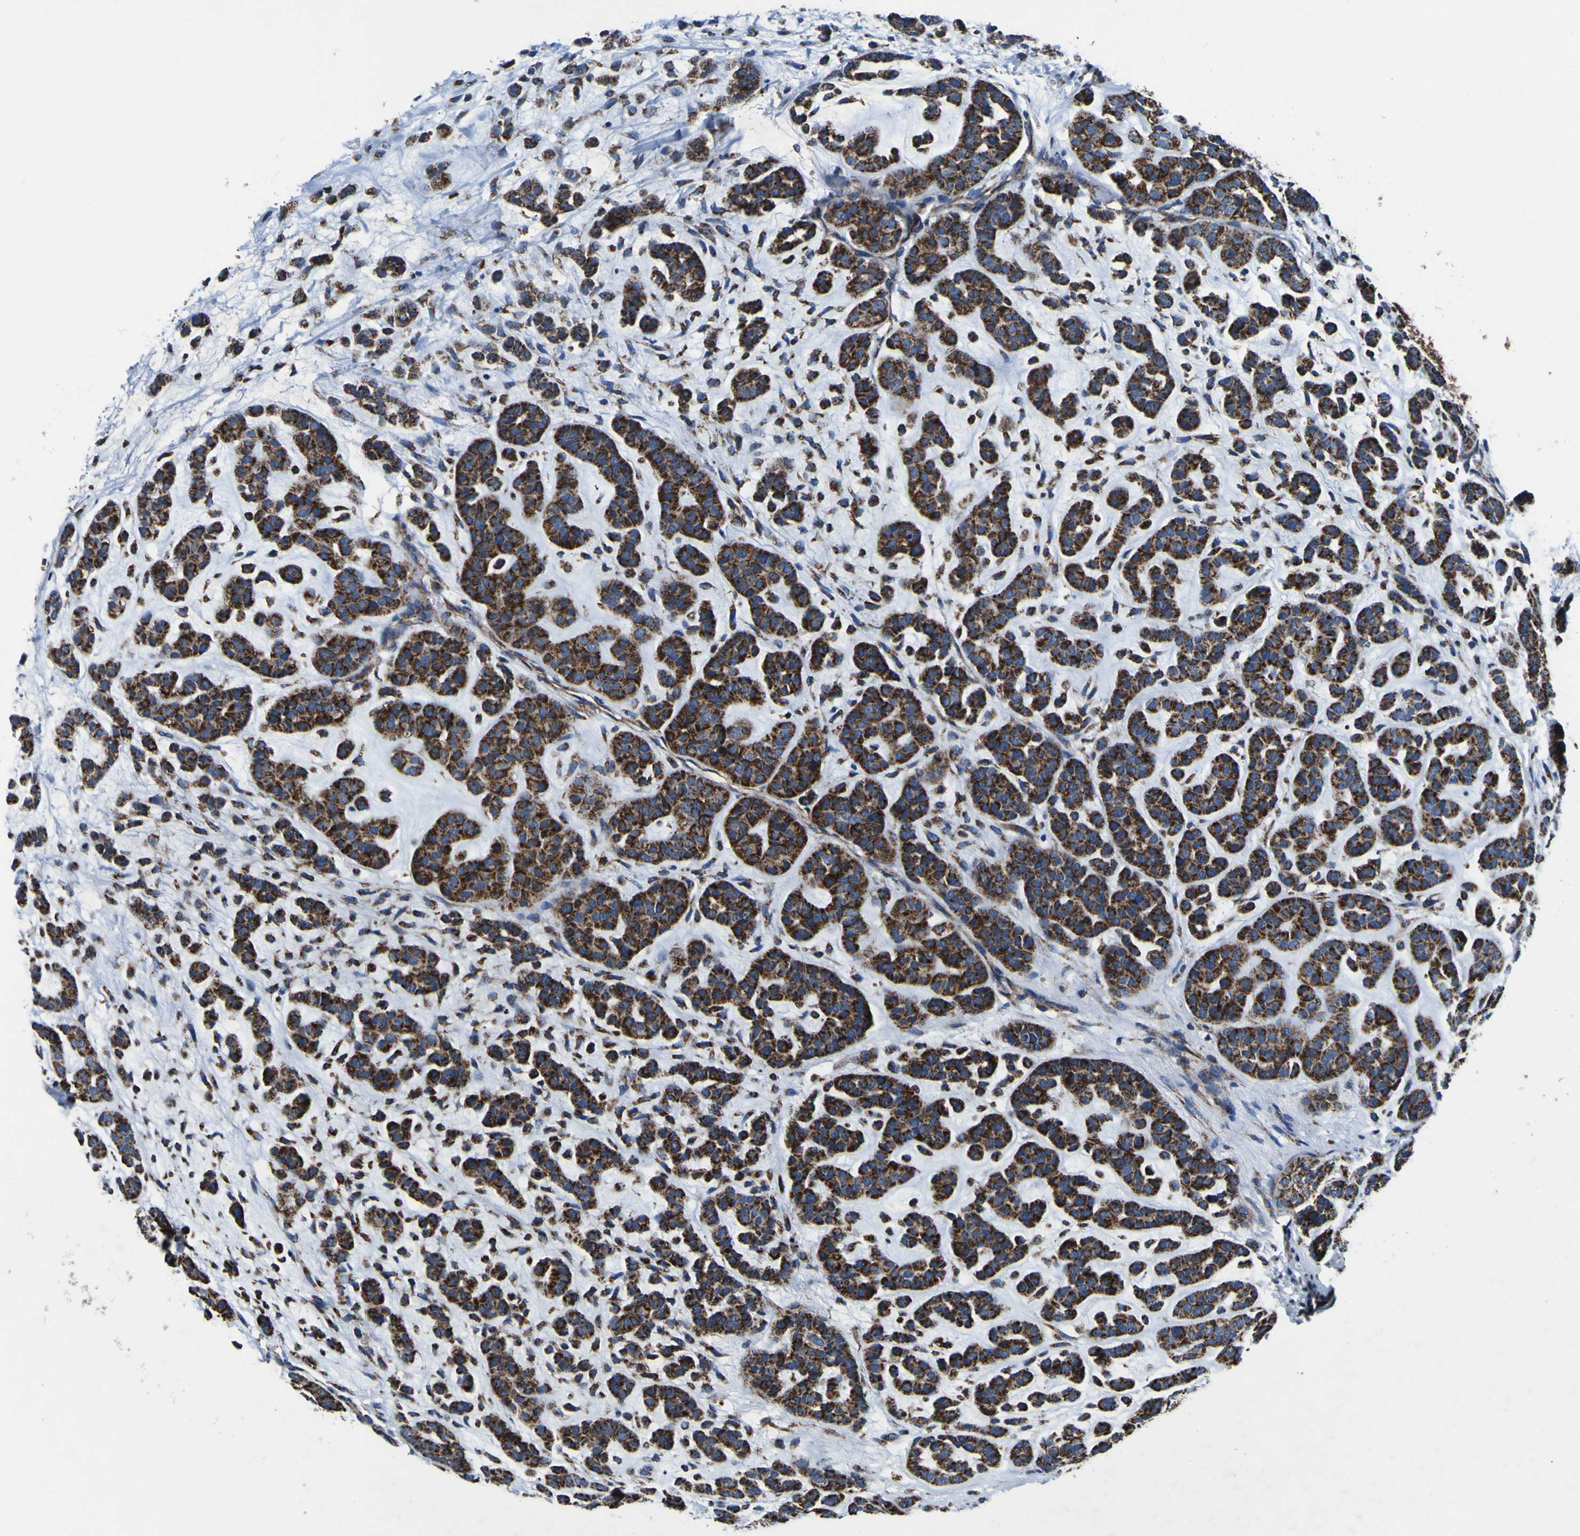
{"staining": {"intensity": "strong", "quantity": ">75%", "location": "cytoplasmic/membranous"}, "tissue": "head and neck cancer", "cell_type": "Tumor cells", "image_type": "cancer", "snomed": [{"axis": "morphology", "description": "Adenocarcinoma, NOS"}, {"axis": "morphology", "description": "Adenoma, NOS"}, {"axis": "topography", "description": "Head-Neck"}], "caption": "Immunohistochemical staining of head and neck adenoma reveals strong cytoplasmic/membranous protein positivity in approximately >75% of tumor cells.", "gene": "PTRH2", "patient": {"sex": "female", "age": 55}}